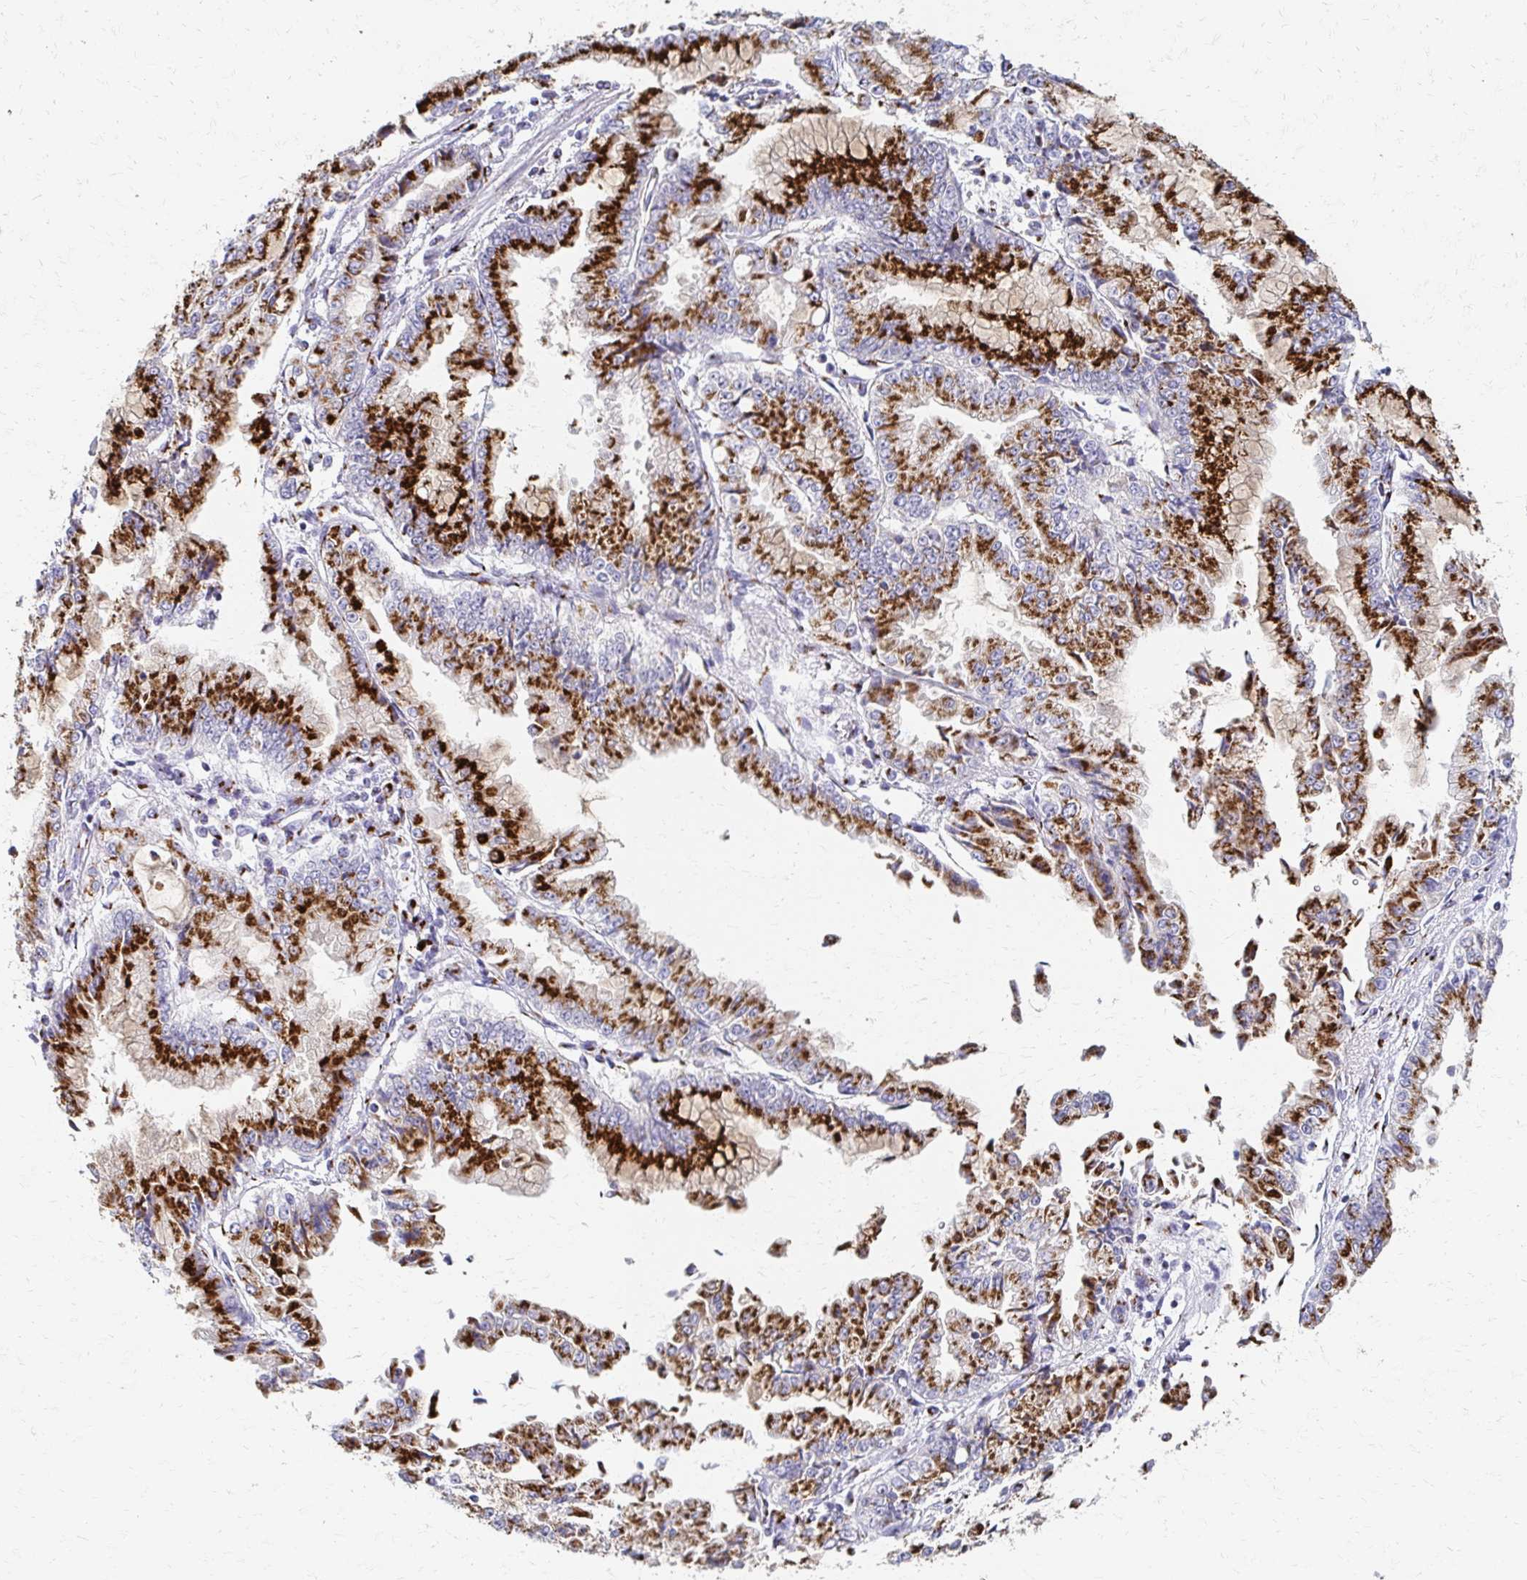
{"staining": {"intensity": "strong", "quantity": ">75%", "location": "cytoplasmic/membranous"}, "tissue": "stomach cancer", "cell_type": "Tumor cells", "image_type": "cancer", "snomed": [{"axis": "morphology", "description": "Adenocarcinoma, NOS"}, {"axis": "topography", "description": "Stomach, upper"}], "caption": "A micrograph showing strong cytoplasmic/membranous positivity in about >75% of tumor cells in stomach cancer, as visualized by brown immunohistochemical staining.", "gene": "TM9SF1", "patient": {"sex": "female", "age": 74}}